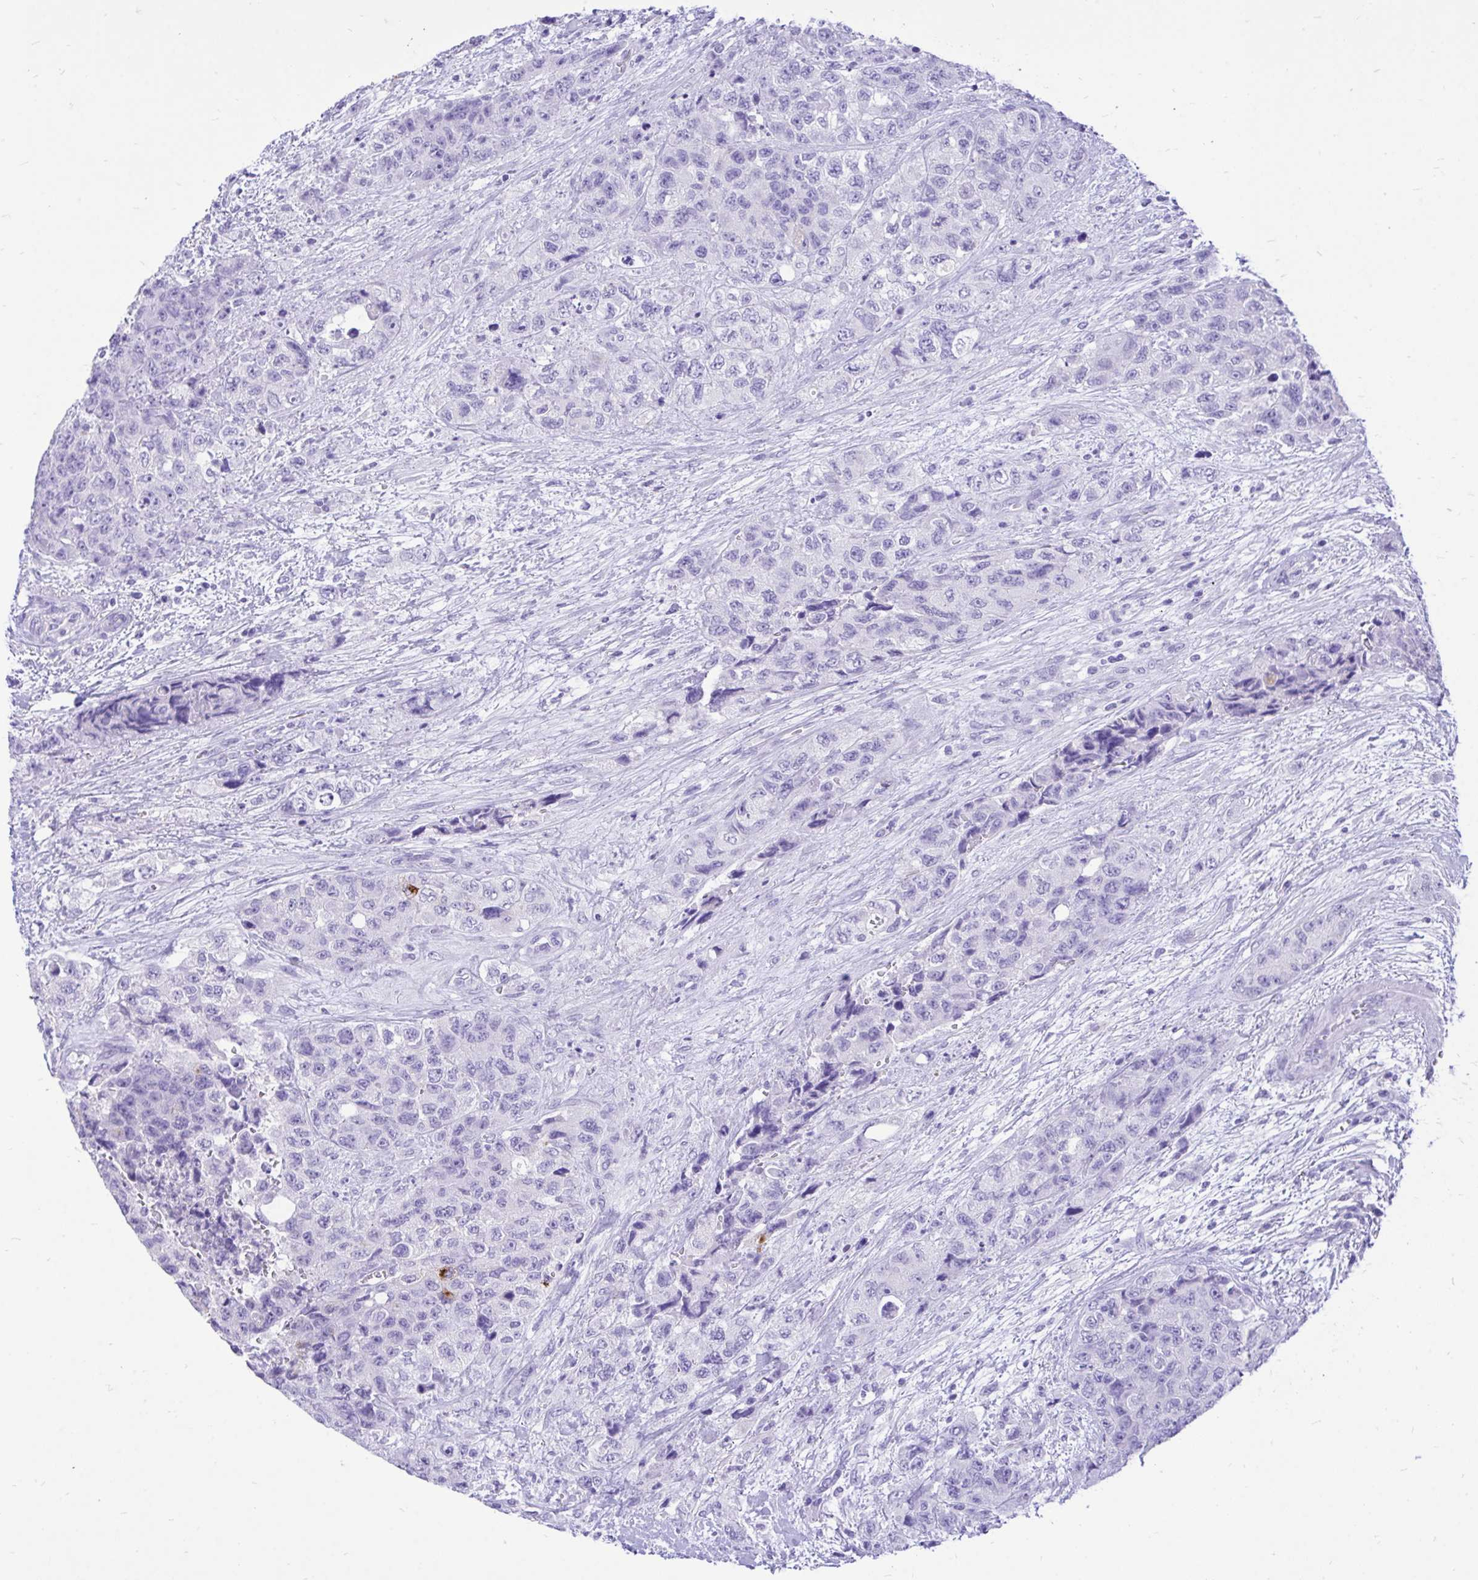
{"staining": {"intensity": "negative", "quantity": "none", "location": "none"}, "tissue": "urothelial cancer", "cell_type": "Tumor cells", "image_type": "cancer", "snomed": [{"axis": "morphology", "description": "Urothelial carcinoma, High grade"}, {"axis": "topography", "description": "Urinary bladder"}], "caption": "Urothelial cancer was stained to show a protein in brown. There is no significant staining in tumor cells.", "gene": "MON1A", "patient": {"sex": "female", "age": 78}}